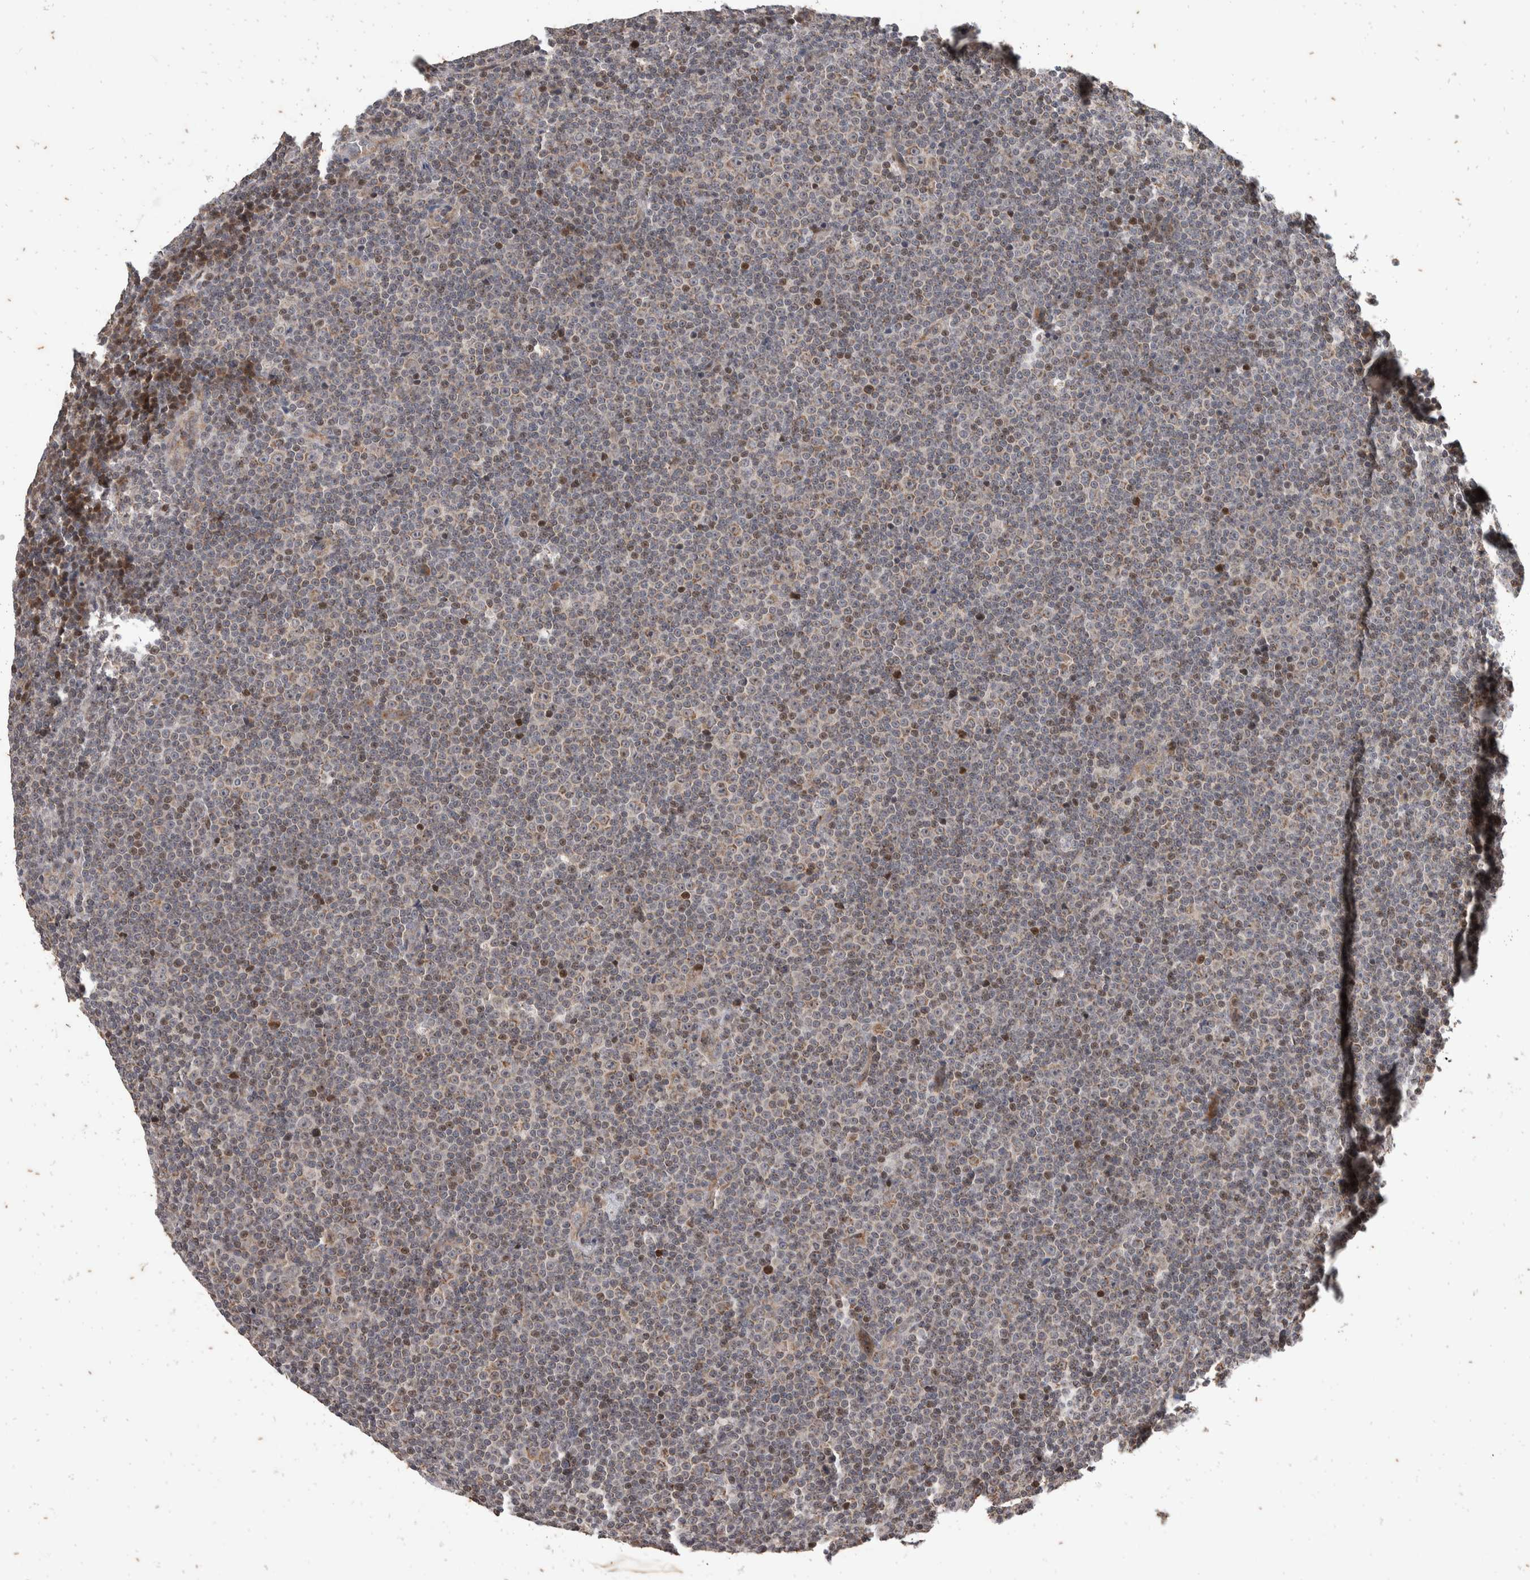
{"staining": {"intensity": "weak", "quantity": "<25%", "location": "nuclear"}, "tissue": "lymphoma", "cell_type": "Tumor cells", "image_type": "cancer", "snomed": [{"axis": "morphology", "description": "Malignant lymphoma, non-Hodgkin's type, Low grade"}, {"axis": "topography", "description": "Lymph node"}], "caption": "An immunohistochemistry image of malignant lymphoma, non-Hodgkin's type (low-grade) is shown. There is no staining in tumor cells of malignant lymphoma, non-Hodgkin's type (low-grade).", "gene": "ATXN7L1", "patient": {"sex": "female", "age": 67}}